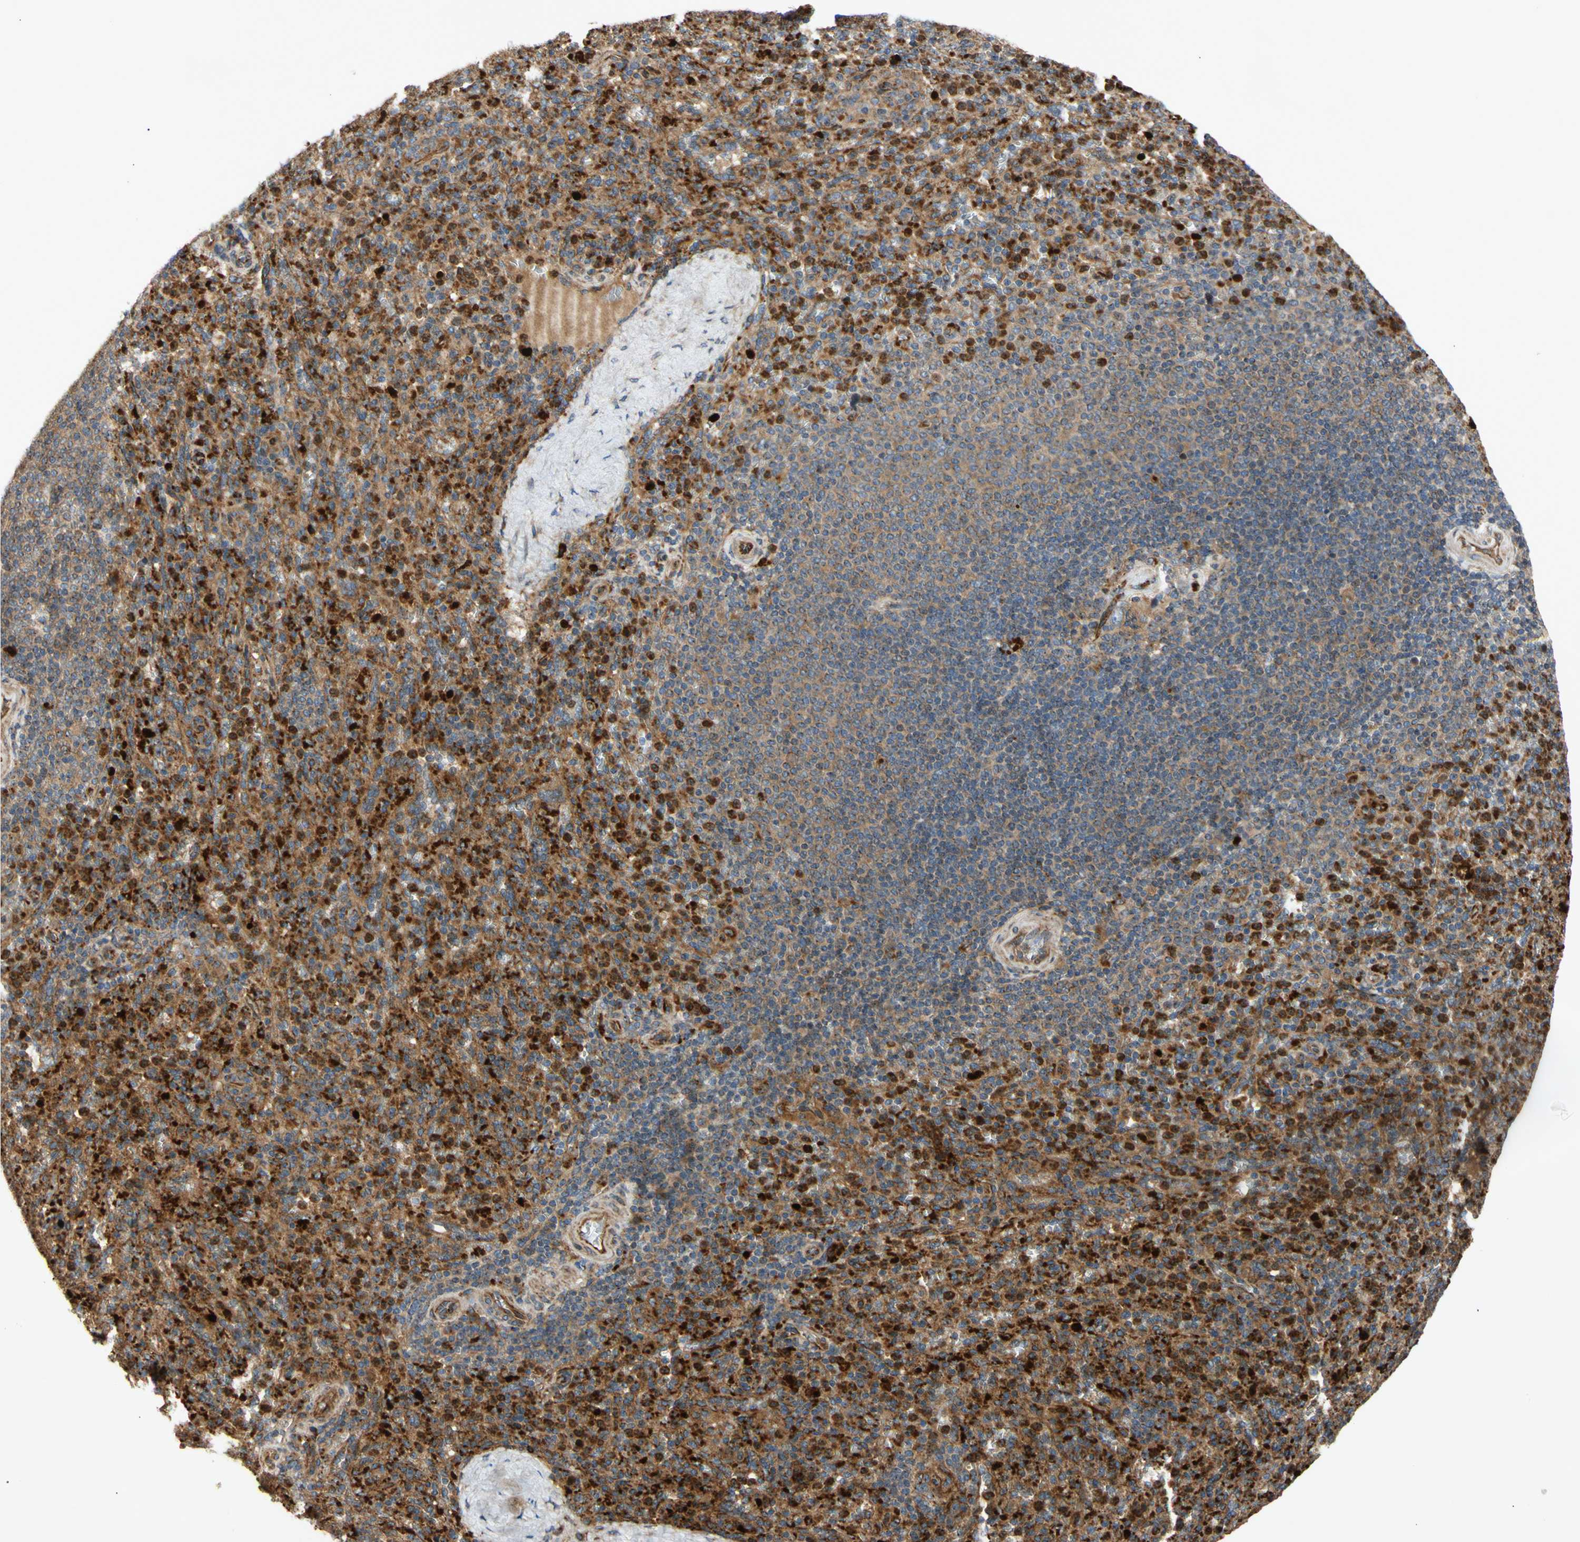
{"staining": {"intensity": "moderate", "quantity": "25%-75%", "location": "cytoplasmic/membranous"}, "tissue": "spleen", "cell_type": "Cells in red pulp", "image_type": "normal", "snomed": [{"axis": "morphology", "description": "Normal tissue, NOS"}, {"axis": "topography", "description": "Spleen"}], "caption": "Cells in red pulp display moderate cytoplasmic/membranous staining in about 25%-75% of cells in normal spleen.", "gene": "TUBG2", "patient": {"sex": "male", "age": 36}}